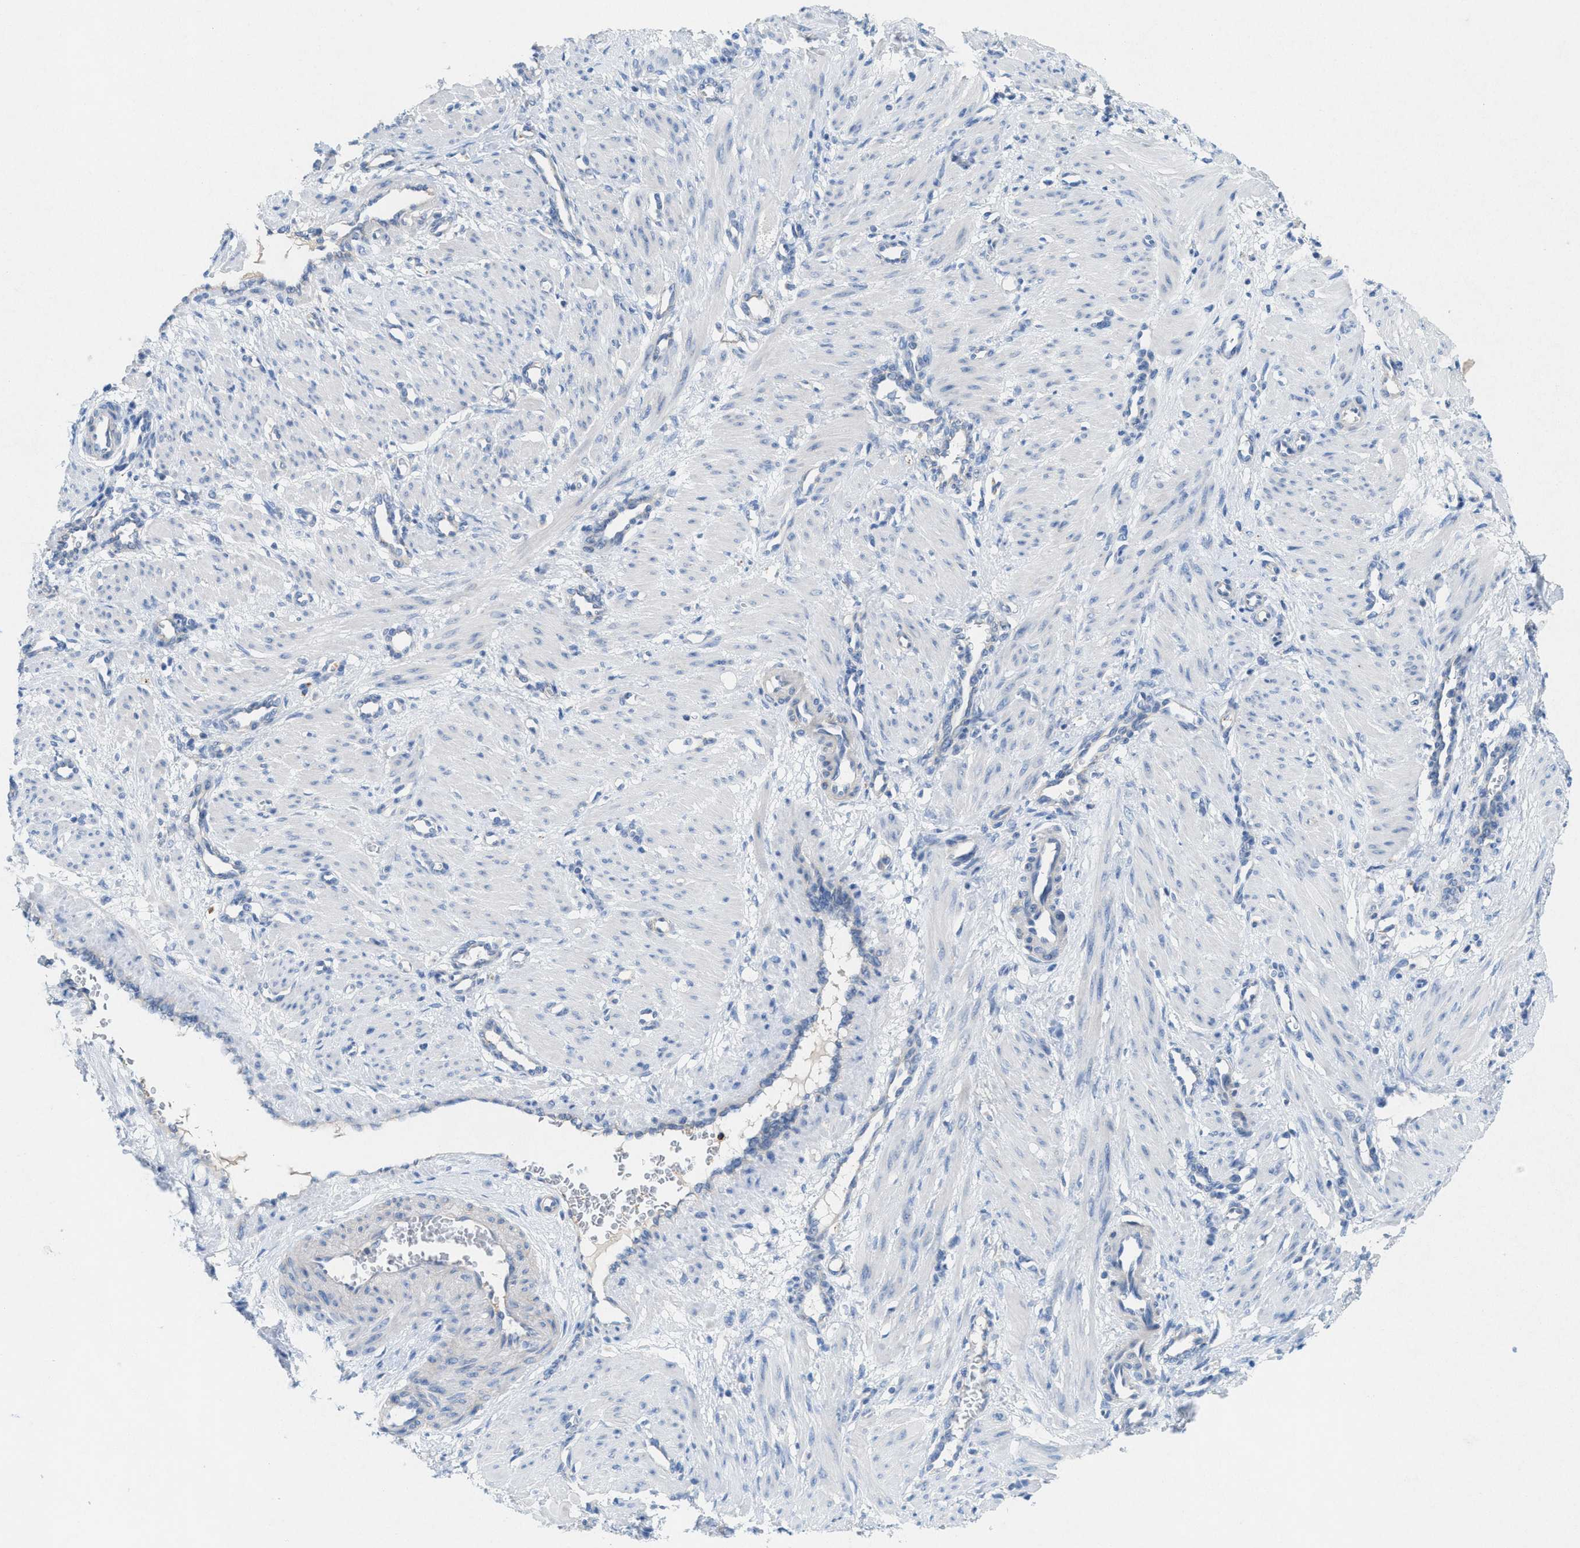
{"staining": {"intensity": "negative", "quantity": "none", "location": "none"}, "tissue": "smooth muscle", "cell_type": "Smooth muscle cells", "image_type": "normal", "snomed": [{"axis": "morphology", "description": "Normal tissue, NOS"}, {"axis": "topography", "description": "Endometrium"}], "caption": "Immunohistochemistry (IHC) micrograph of benign smooth muscle: human smooth muscle stained with DAB (3,3'-diaminobenzidine) reveals no significant protein expression in smooth muscle cells.", "gene": "CKLF", "patient": {"sex": "female", "age": 33}}